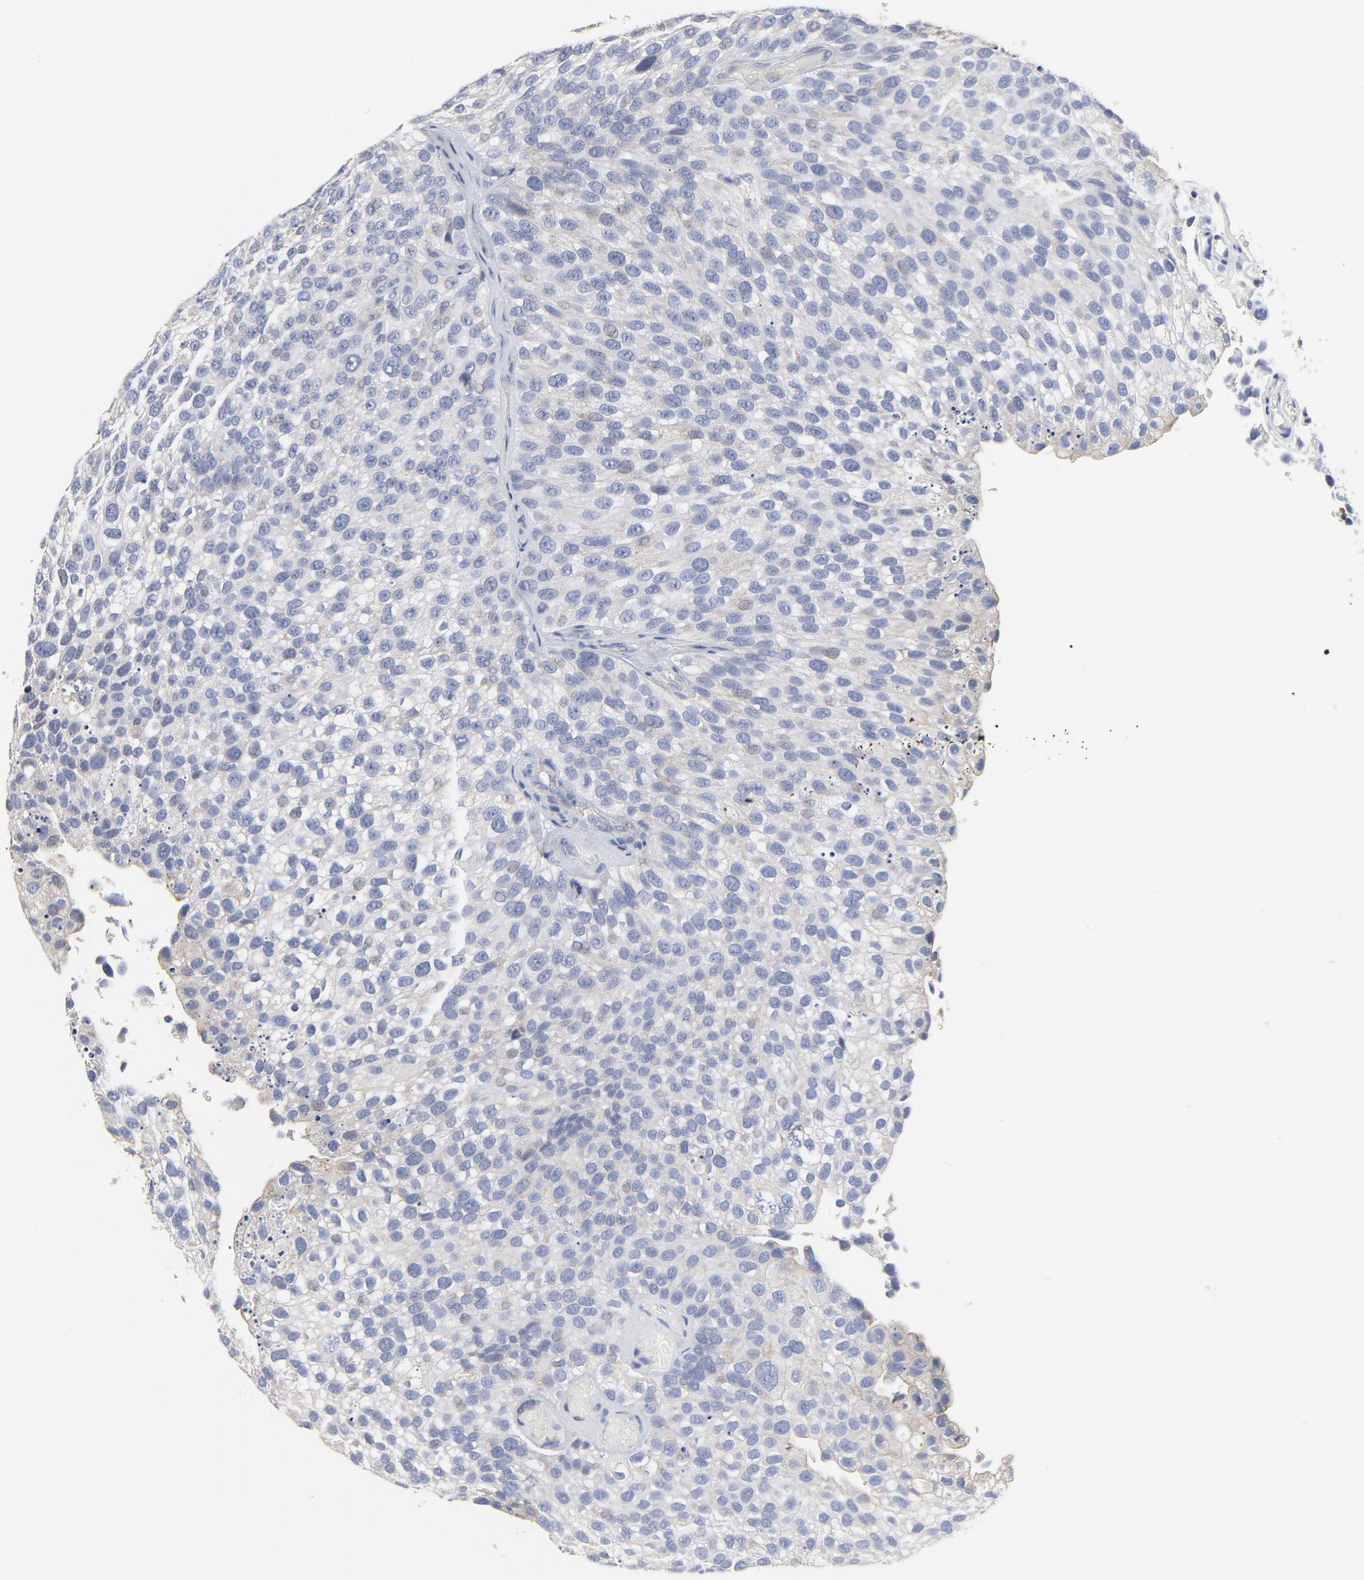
{"staining": {"intensity": "negative", "quantity": "none", "location": "none"}, "tissue": "urothelial cancer", "cell_type": "Tumor cells", "image_type": "cancer", "snomed": [{"axis": "morphology", "description": "Urothelial carcinoma, High grade"}, {"axis": "topography", "description": "Urinary bladder"}], "caption": "Tumor cells show no significant staining in urothelial cancer.", "gene": "DHRSX", "patient": {"sex": "male", "age": 72}}